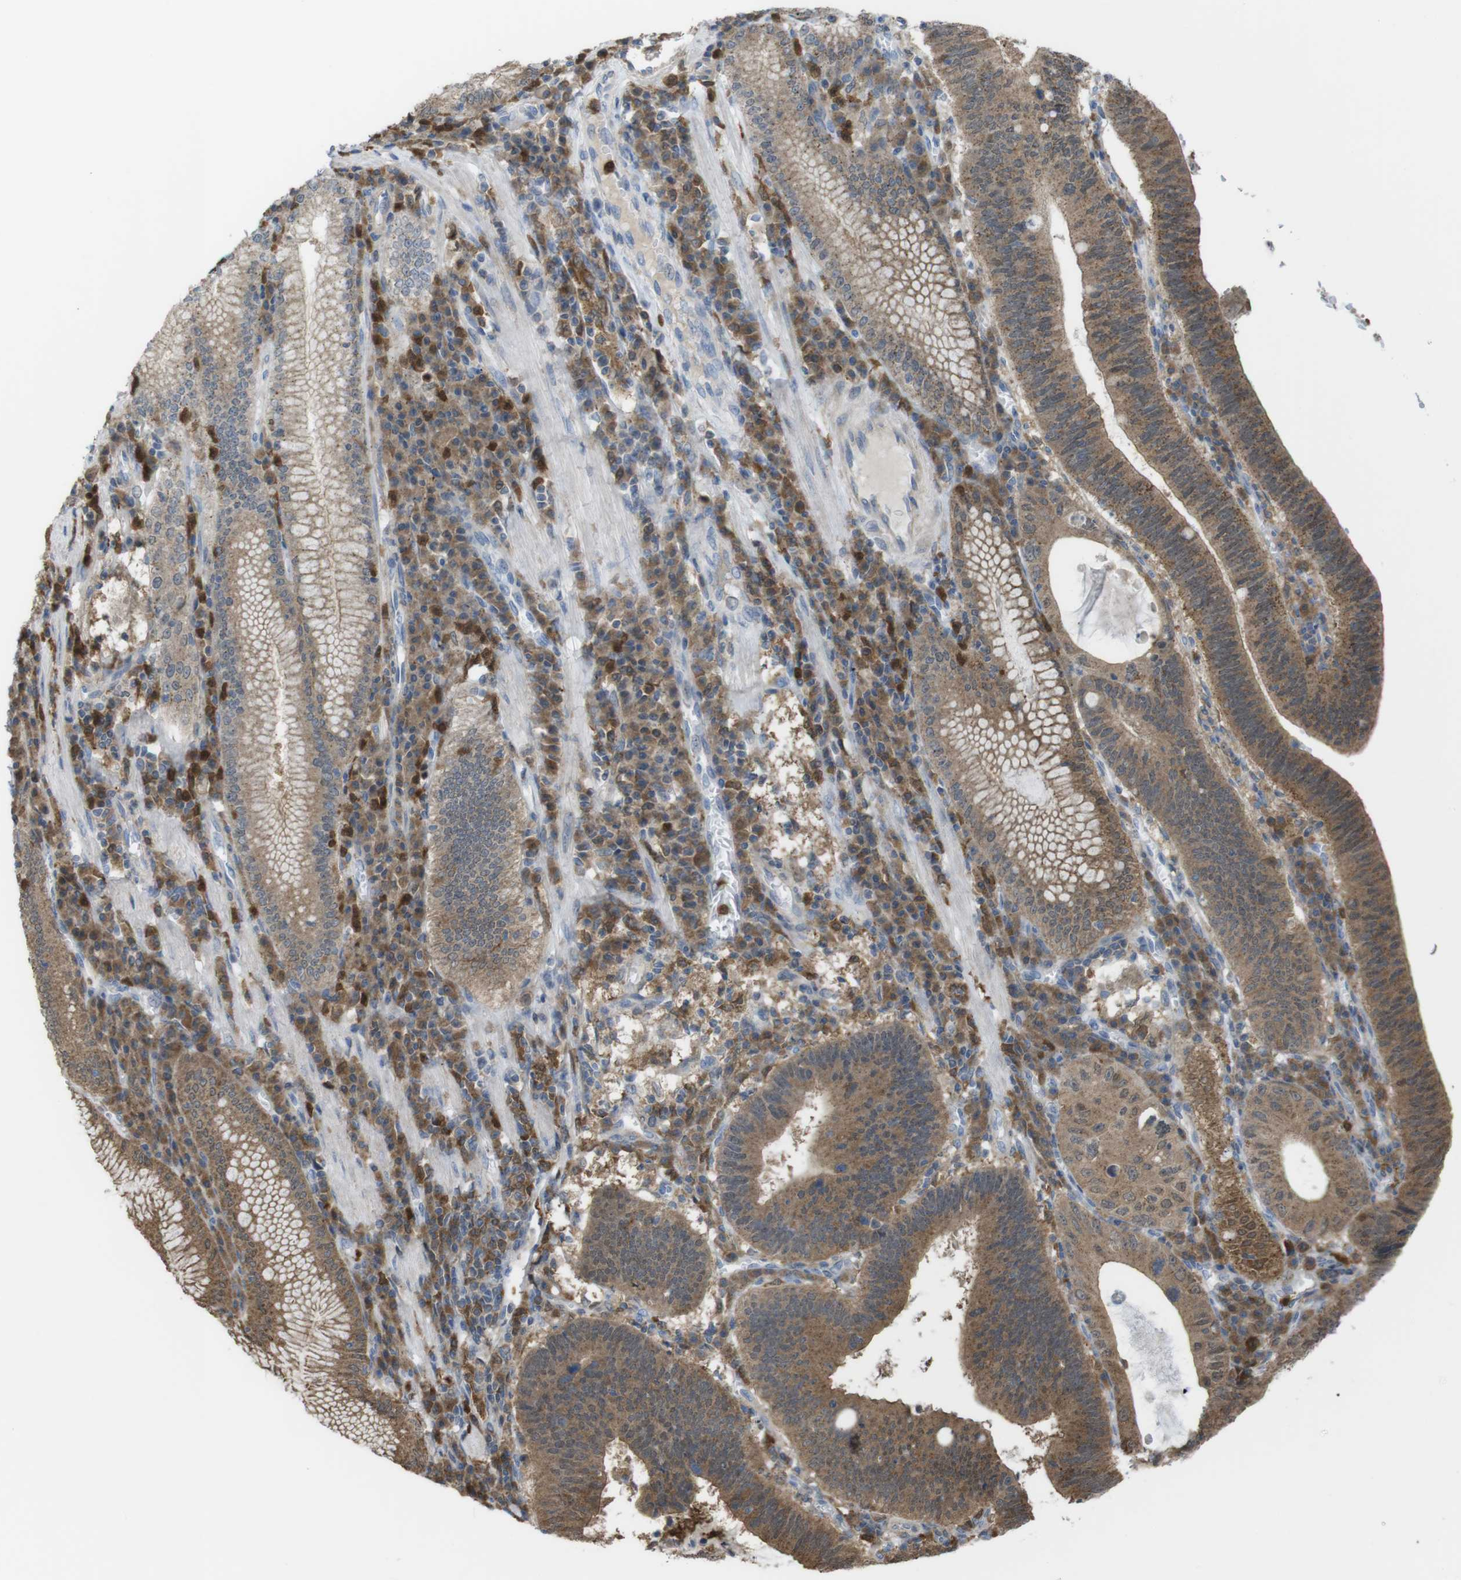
{"staining": {"intensity": "moderate", "quantity": ">75%", "location": "cytoplasmic/membranous"}, "tissue": "stomach cancer", "cell_type": "Tumor cells", "image_type": "cancer", "snomed": [{"axis": "morphology", "description": "Adenocarcinoma, NOS"}, {"axis": "topography", "description": "Stomach"}], "caption": "Protein staining displays moderate cytoplasmic/membranous staining in about >75% of tumor cells in stomach cancer (adenocarcinoma). Immunohistochemistry (ihc) stains the protein of interest in brown and the nuclei are stained blue.", "gene": "PRKCD", "patient": {"sex": "male", "age": 59}}